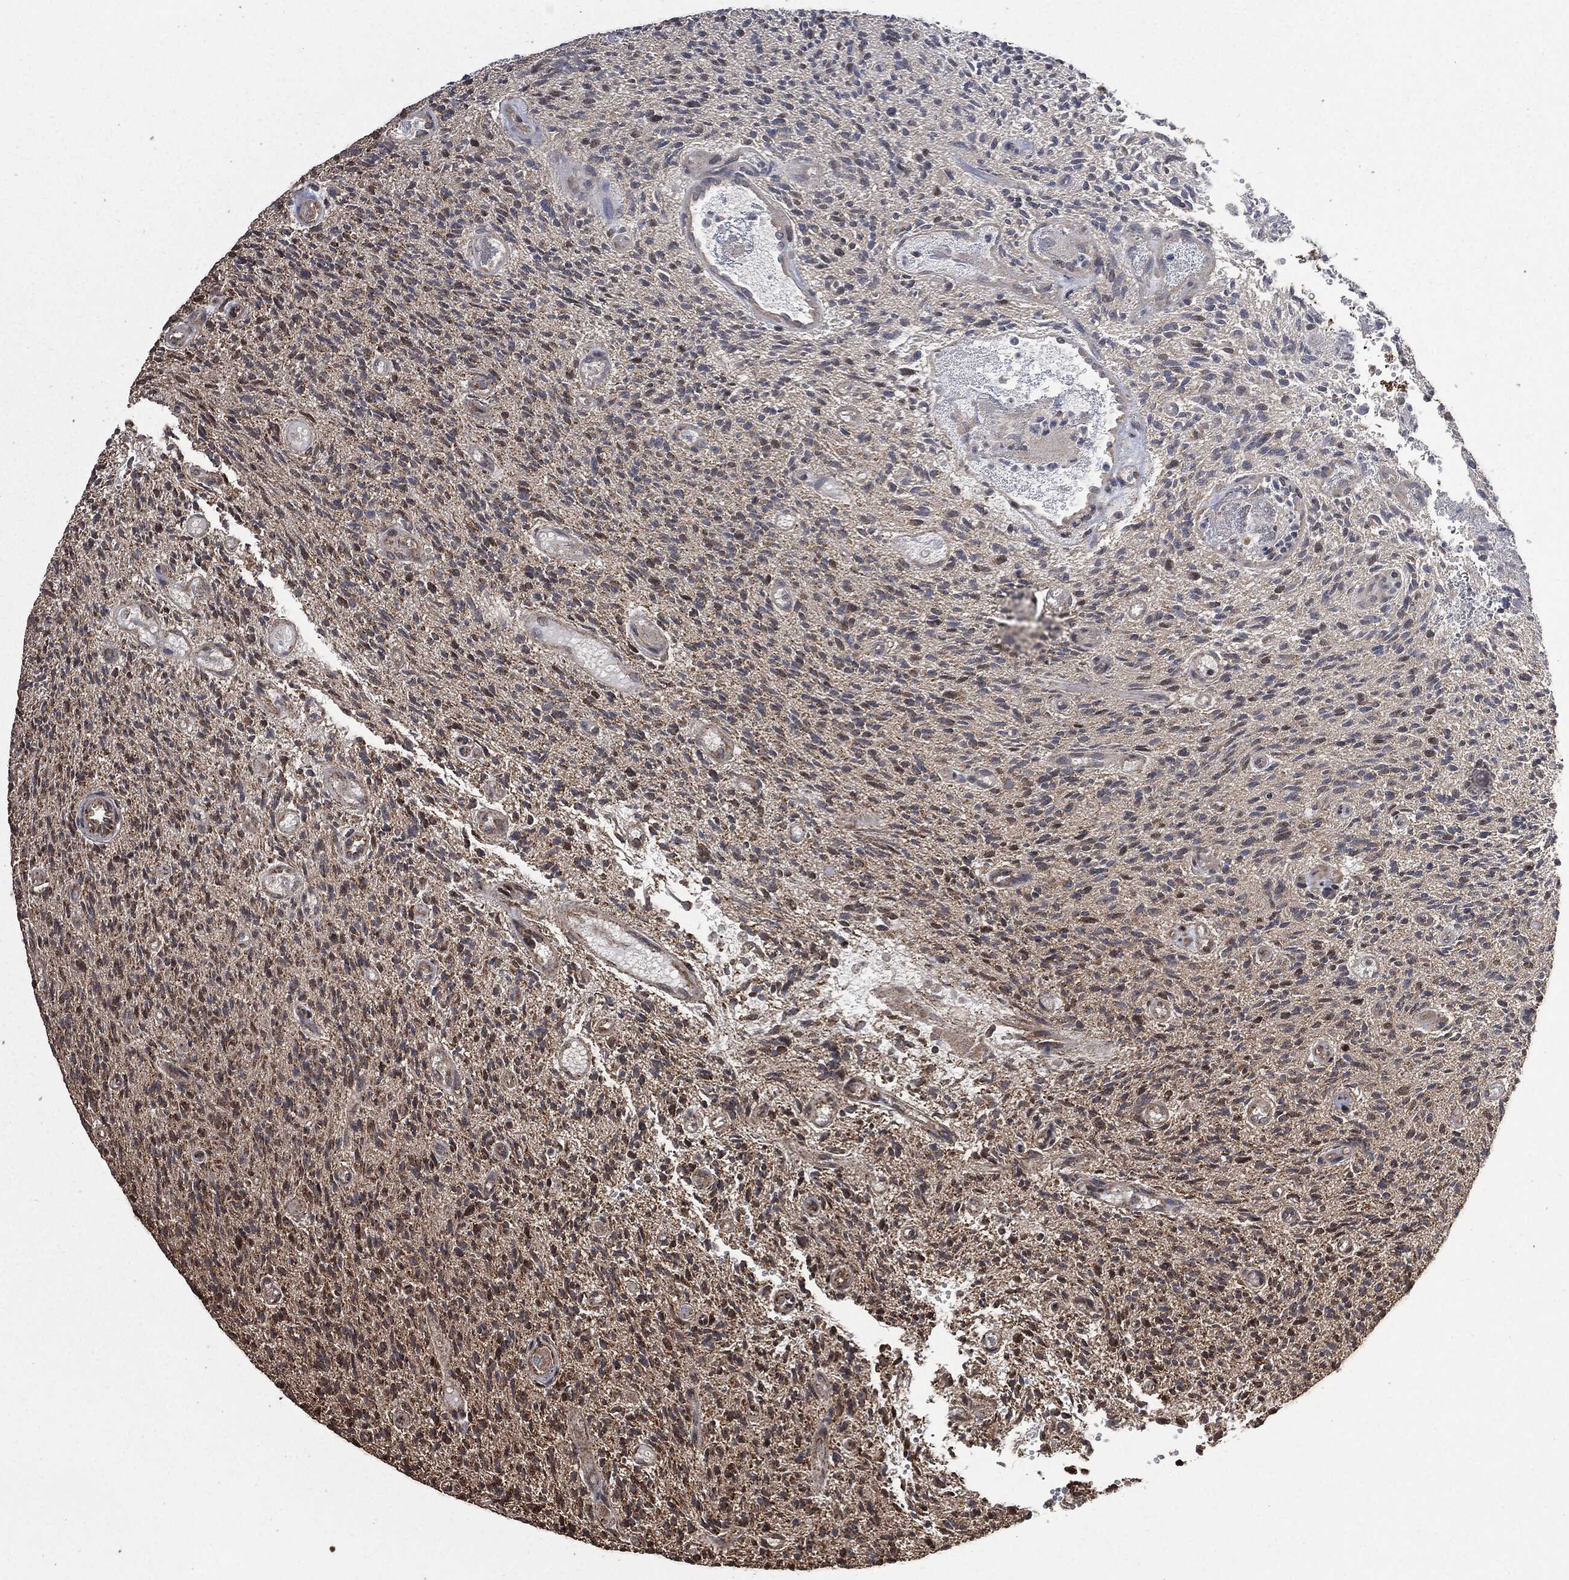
{"staining": {"intensity": "strong", "quantity": "25%-75%", "location": "cytoplasmic/membranous"}, "tissue": "glioma", "cell_type": "Tumor cells", "image_type": "cancer", "snomed": [{"axis": "morphology", "description": "Glioma, malignant, High grade"}, {"axis": "topography", "description": "Brain"}], "caption": "The histopathology image displays immunohistochemical staining of glioma. There is strong cytoplasmic/membranous expression is identified in approximately 25%-75% of tumor cells.", "gene": "LIG3", "patient": {"sex": "male", "age": 64}}